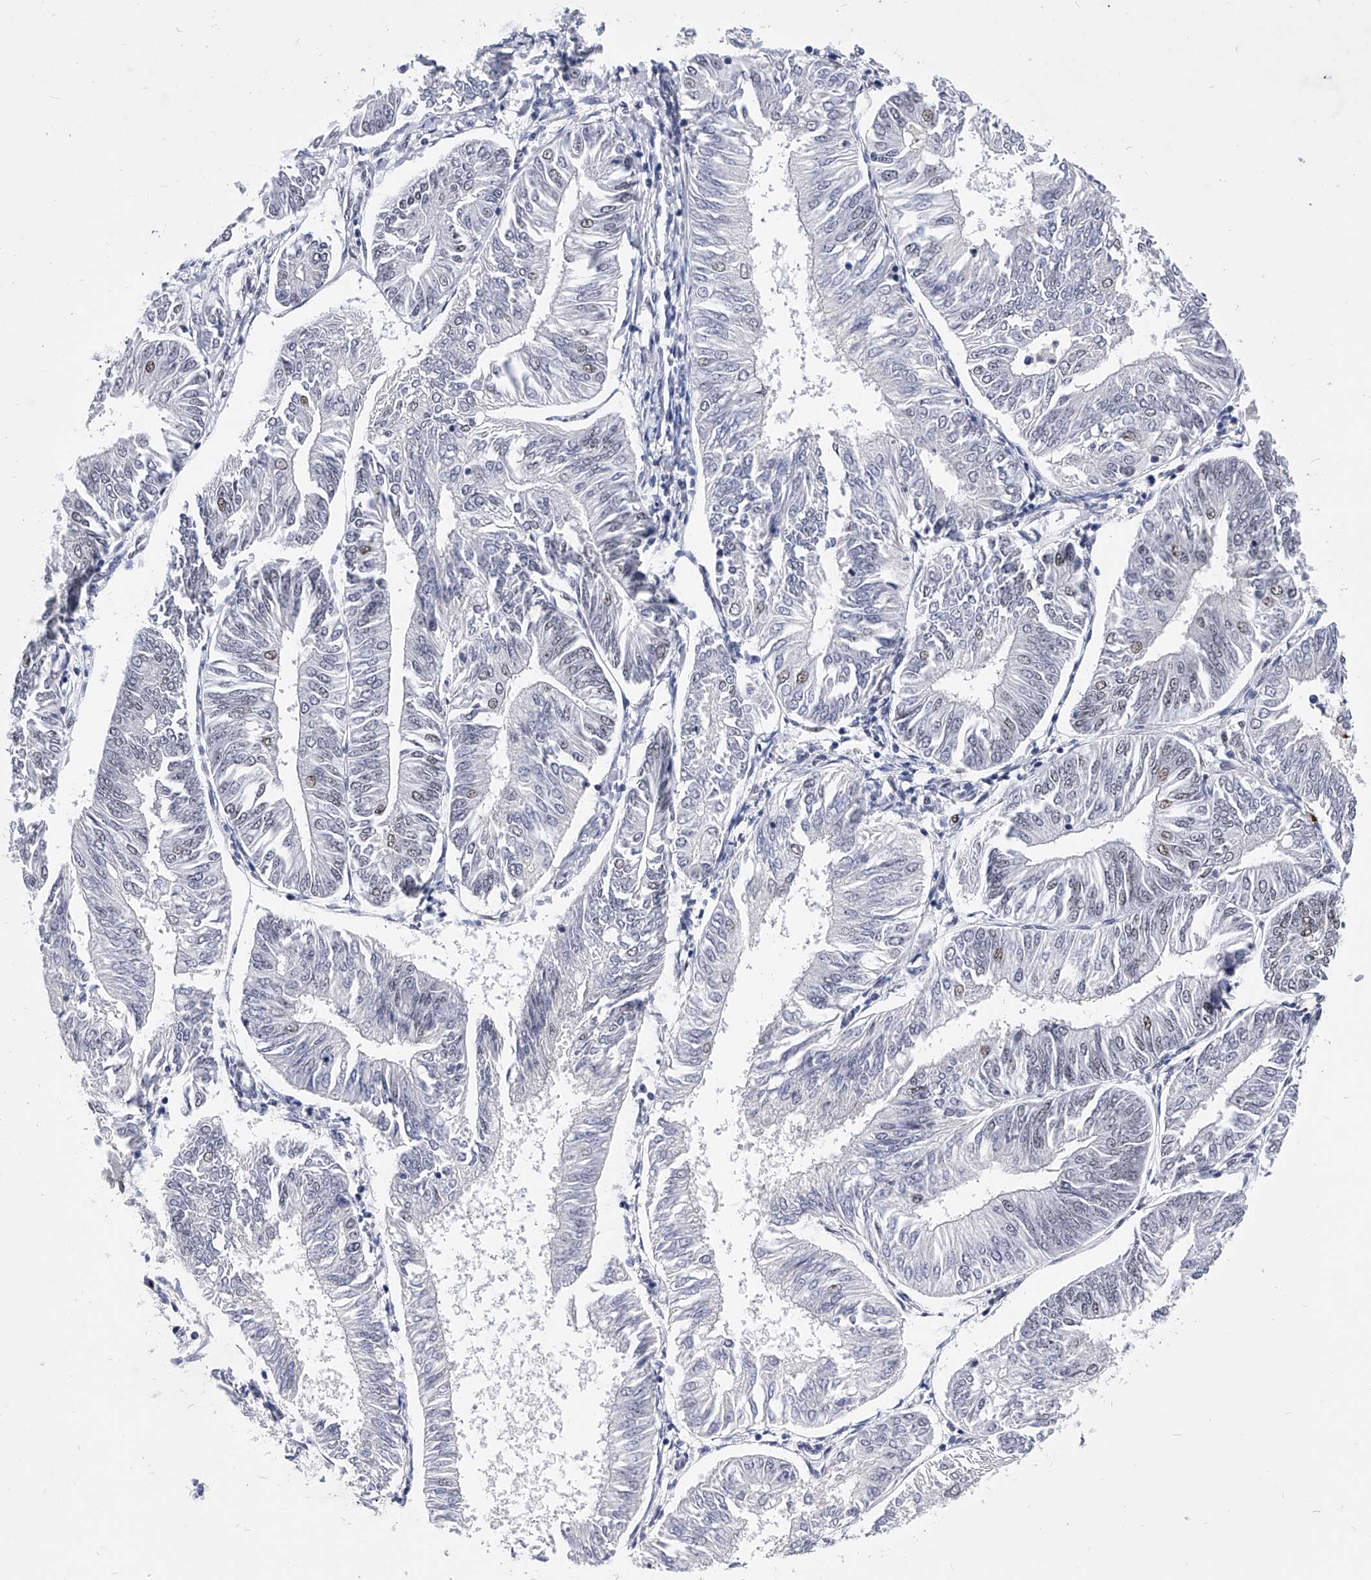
{"staining": {"intensity": "weak", "quantity": "<25%", "location": "nuclear"}, "tissue": "endometrial cancer", "cell_type": "Tumor cells", "image_type": "cancer", "snomed": [{"axis": "morphology", "description": "Adenocarcinoma, NOS"}, {"axis": "topography", "description": "Endometrium"}], "caption": "The image demonstrates no staining of tumor cells in adenocarcinoma (endometrial).", "gene": "TESK2", "patient": {"sex": "female", "age": 58}}